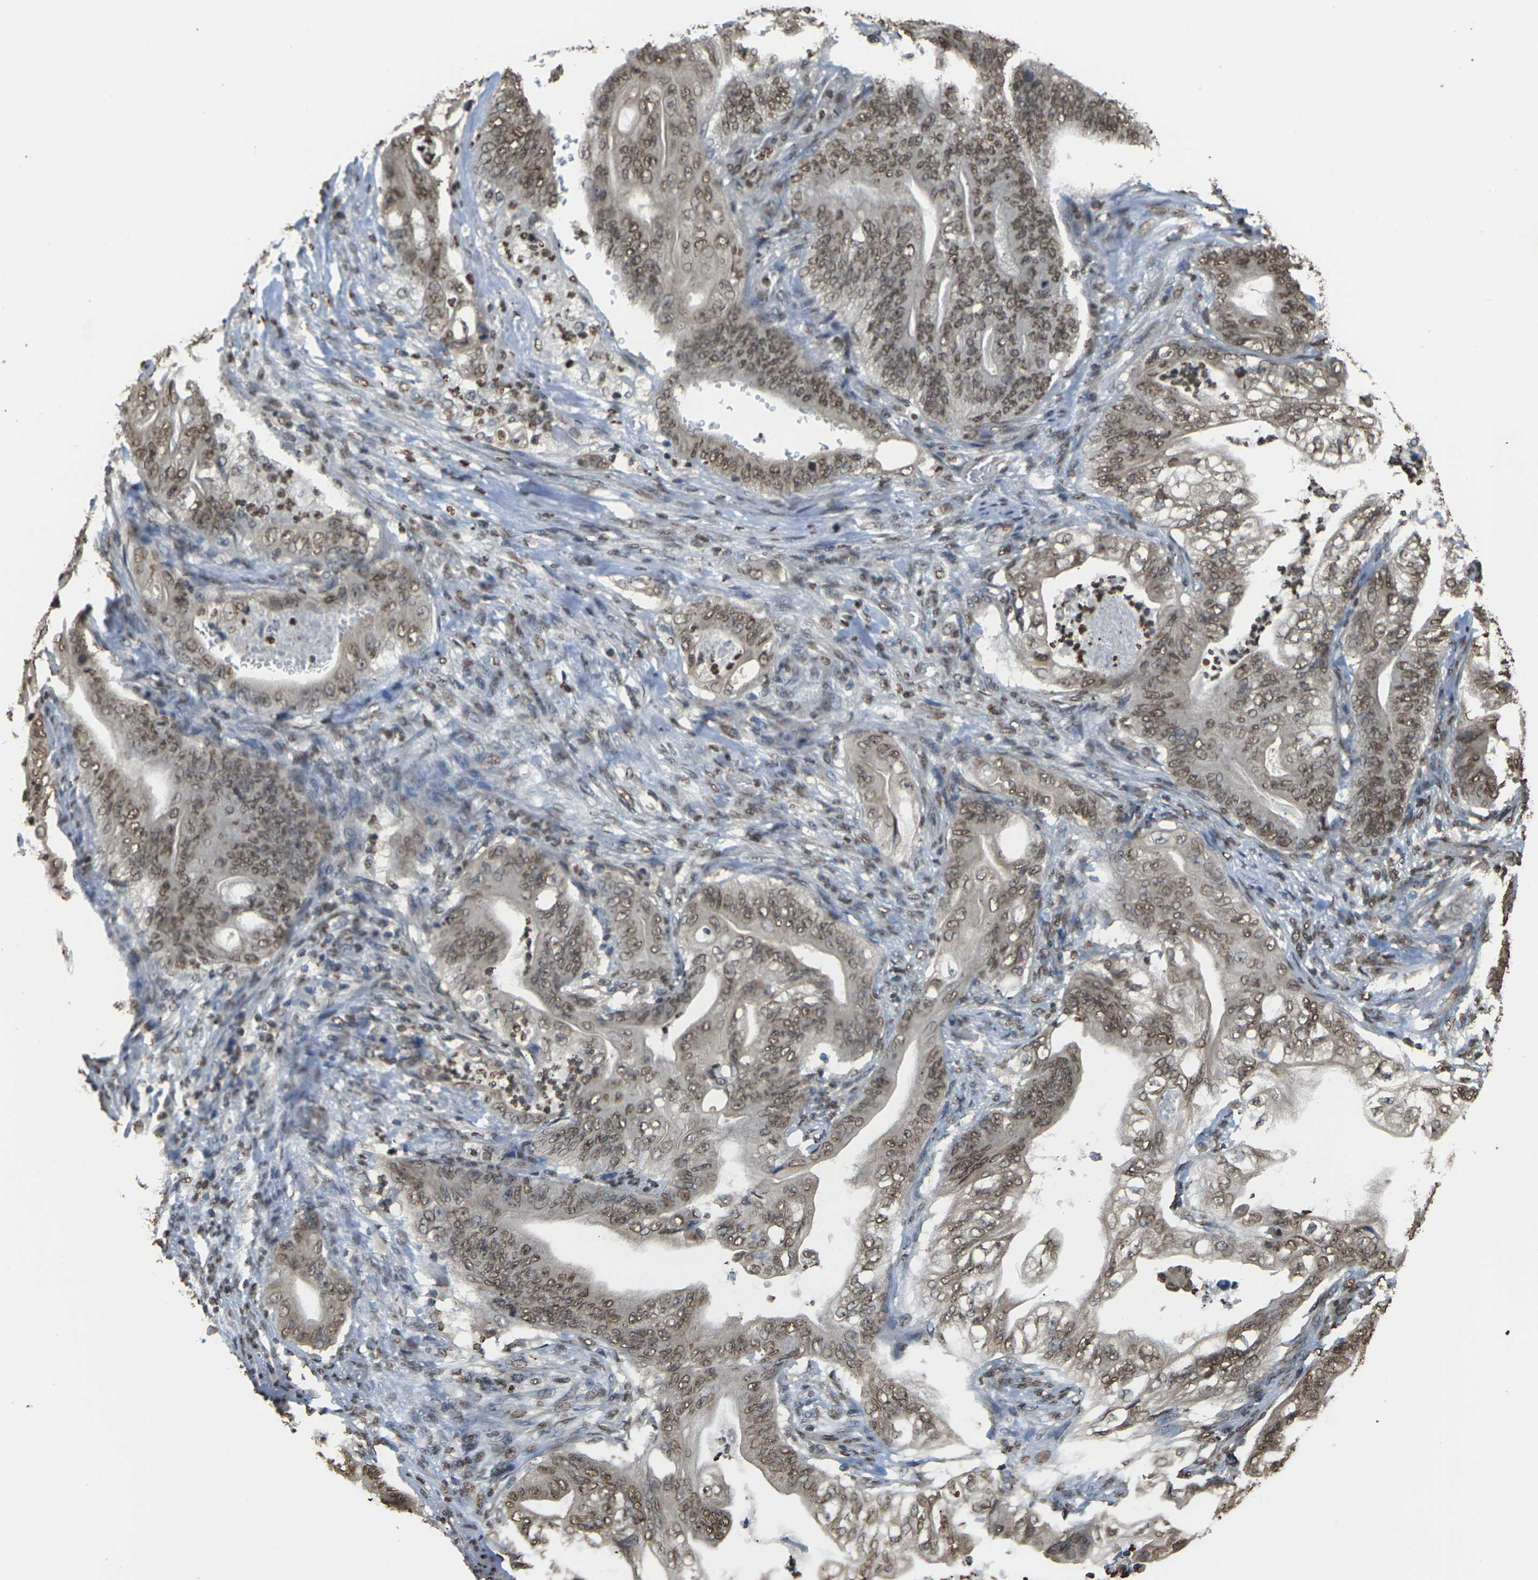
{"staining": {"intensity": "moderate", "quantity": ">75%", "location": "nuclear"}, "tissue": "stomach cancer", "cell_type": "Tumor cells", "image_type": "cancer", "snomed": [{"axis": "morphology", "description": "Adenocarcinoma, NOS"}, {"axis": "topography", "description": "Stomach"}], "caption": "The image demonstrates a brown stain indicating the presence of a protein in the nuclear of tumor cells in stomach adenocarcinoma.", "gene": "EMSY", "patient": {"sex": "female", "age": 73}}